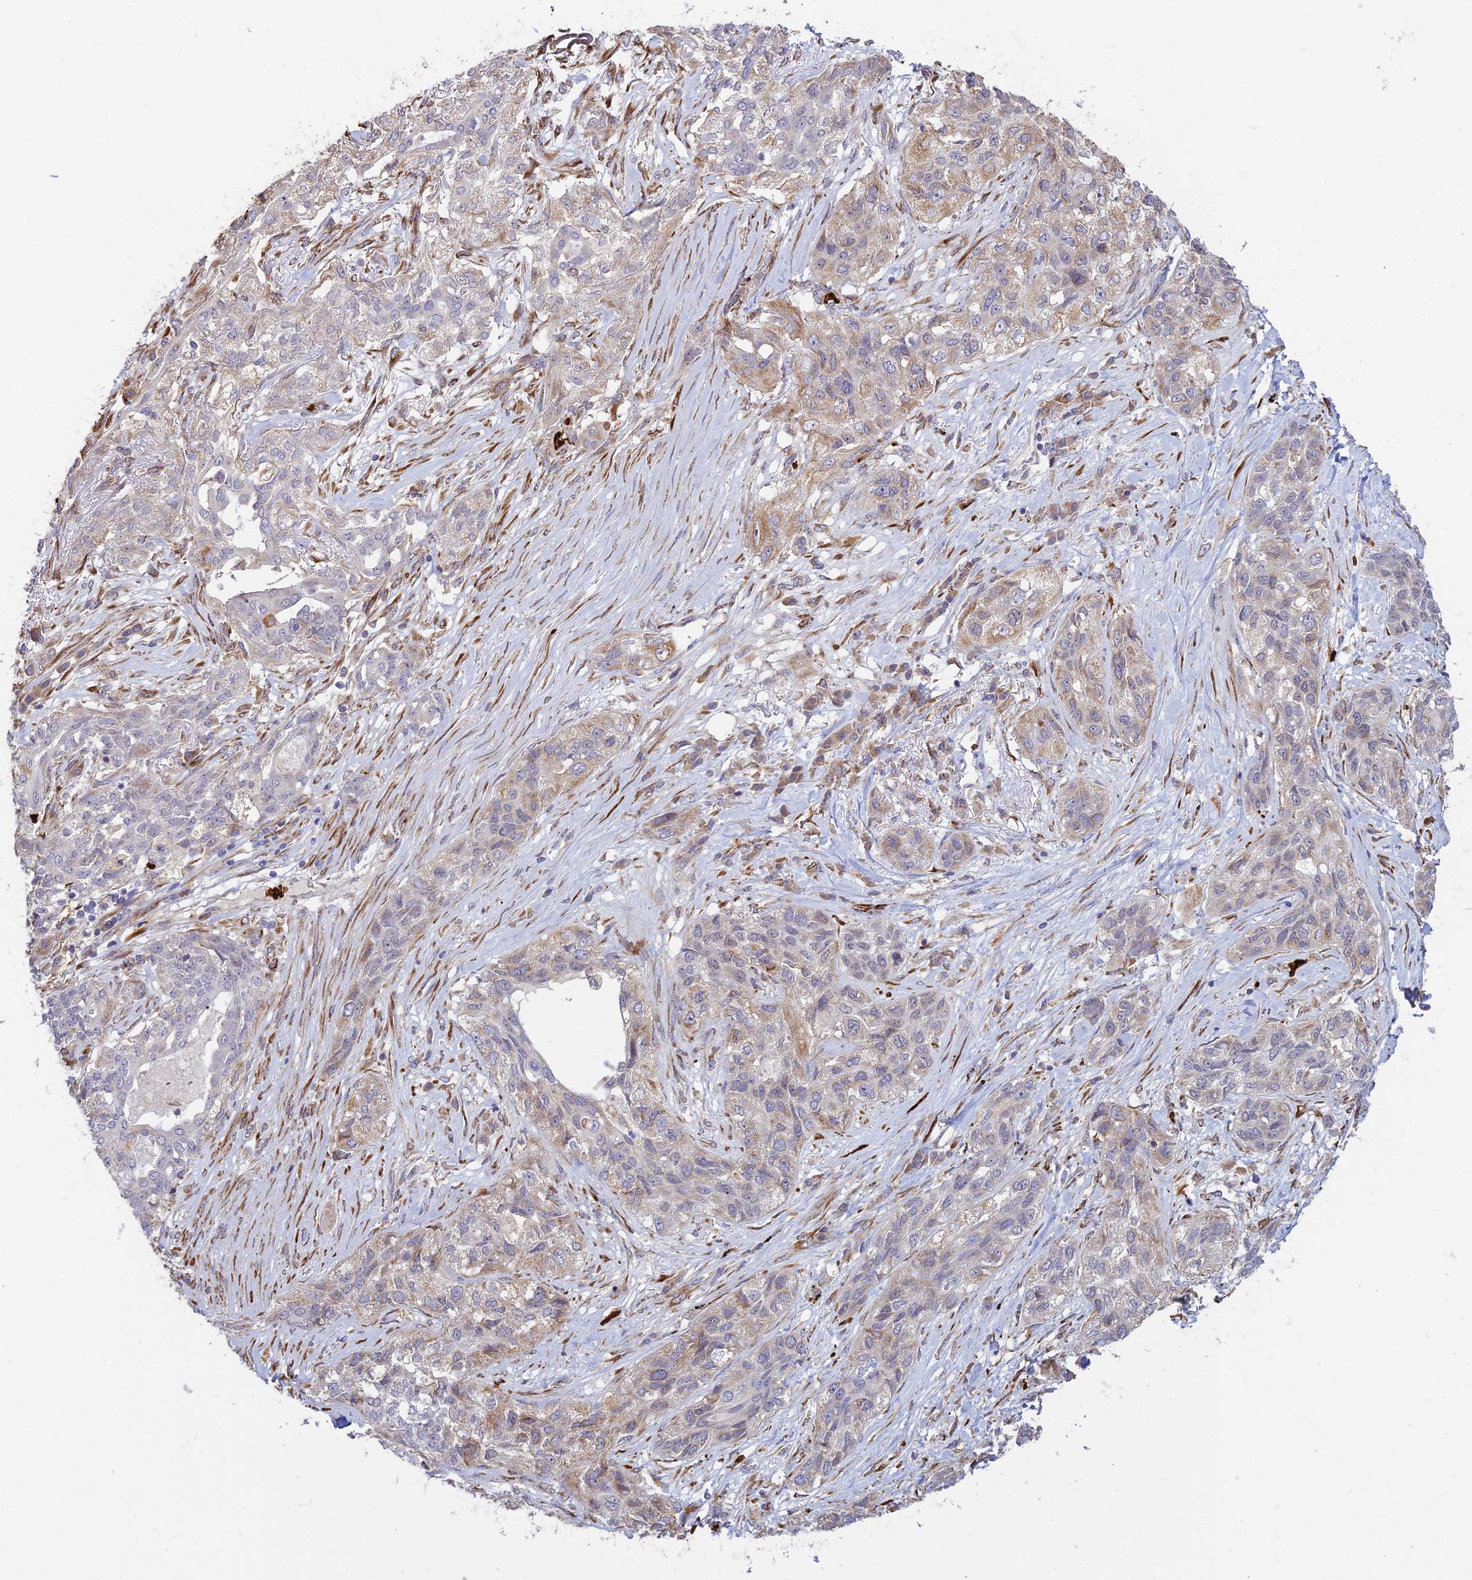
{"staining": {"intensity": "weak", "quantity": "<25%", "location": "cytoplasmic/membranous"}, "tissue": "lung cancer", "cell_type": "Tumor cells", "image_type": "cancer", "snomed": [{"axis": "morphology", "description": "Squamous cell carcinoma, NOS"}, {"axis": "topography", "description": "Lung"}], "caption": "The histopathology image demonstrates no staining of tumor cells in lung squamous cell carcinoma. Brightfield microscopy of immunohistochemistry (IHC) stained with DAB (3,3'-diaminobenzidine) (brown) and hematoxylin (blue), captured at high magnification.", "gene": "UFSP2", "patient": {"sex": "female", "age": 70}}